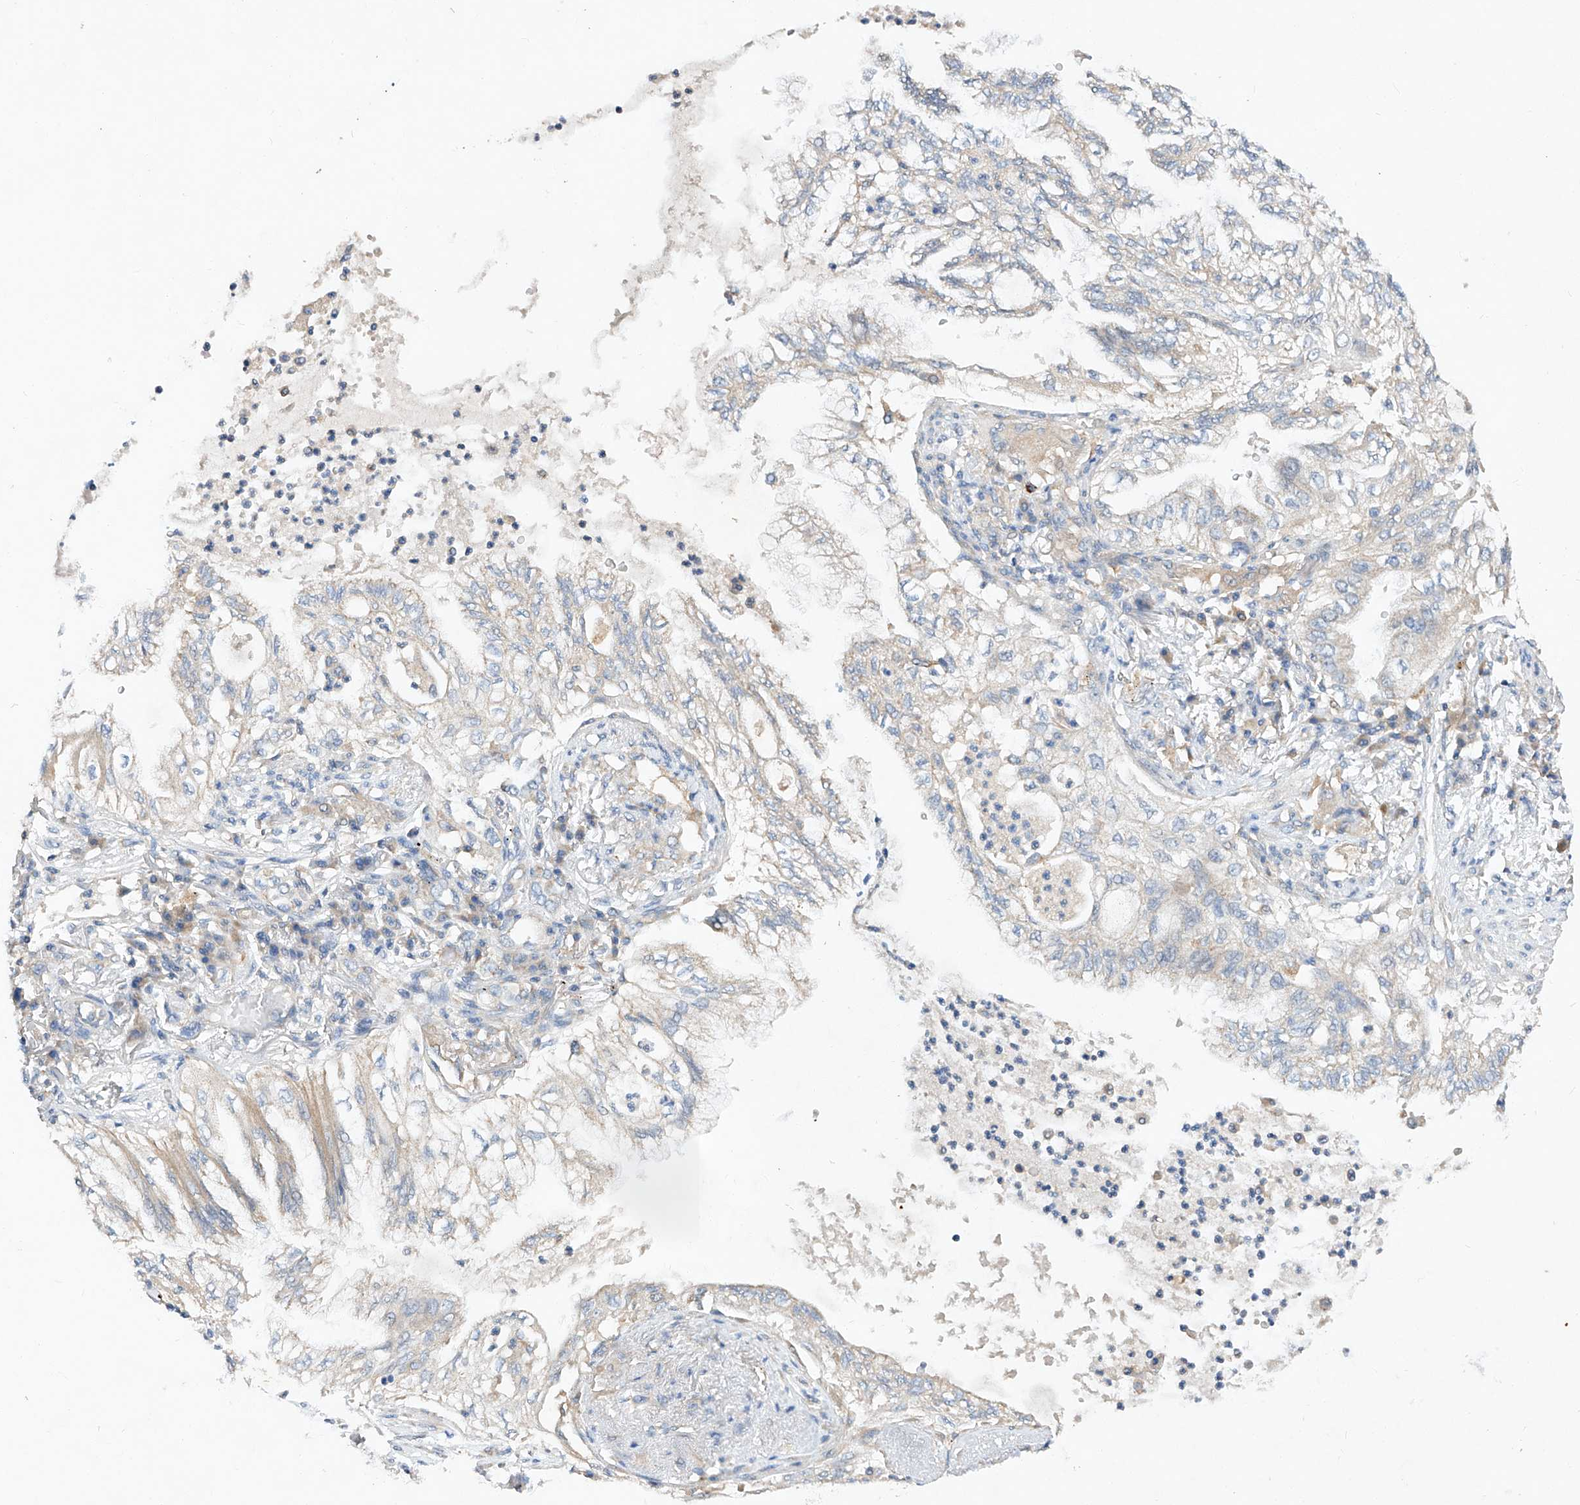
{"staining": {"intensity": "negative", "quantity": "none", "location": "none"}, "tissue": "lung cancer", "cell_type": "Tumor cells", "image_type": "cancer", "snomed": [{"axis": "morphology", "description": "Adenocarcinoma, NOS"}, {"axis": "topography", "description": "Lung"}], "caption": "An immunohistochemistry image of lung cancer (adenocarcinoma) is shown. There is no staining in tumor cells of lung cancer (adenocarcinoma).", "gene": "AMD1", "patient": {"sex": "female", "age": 70}}